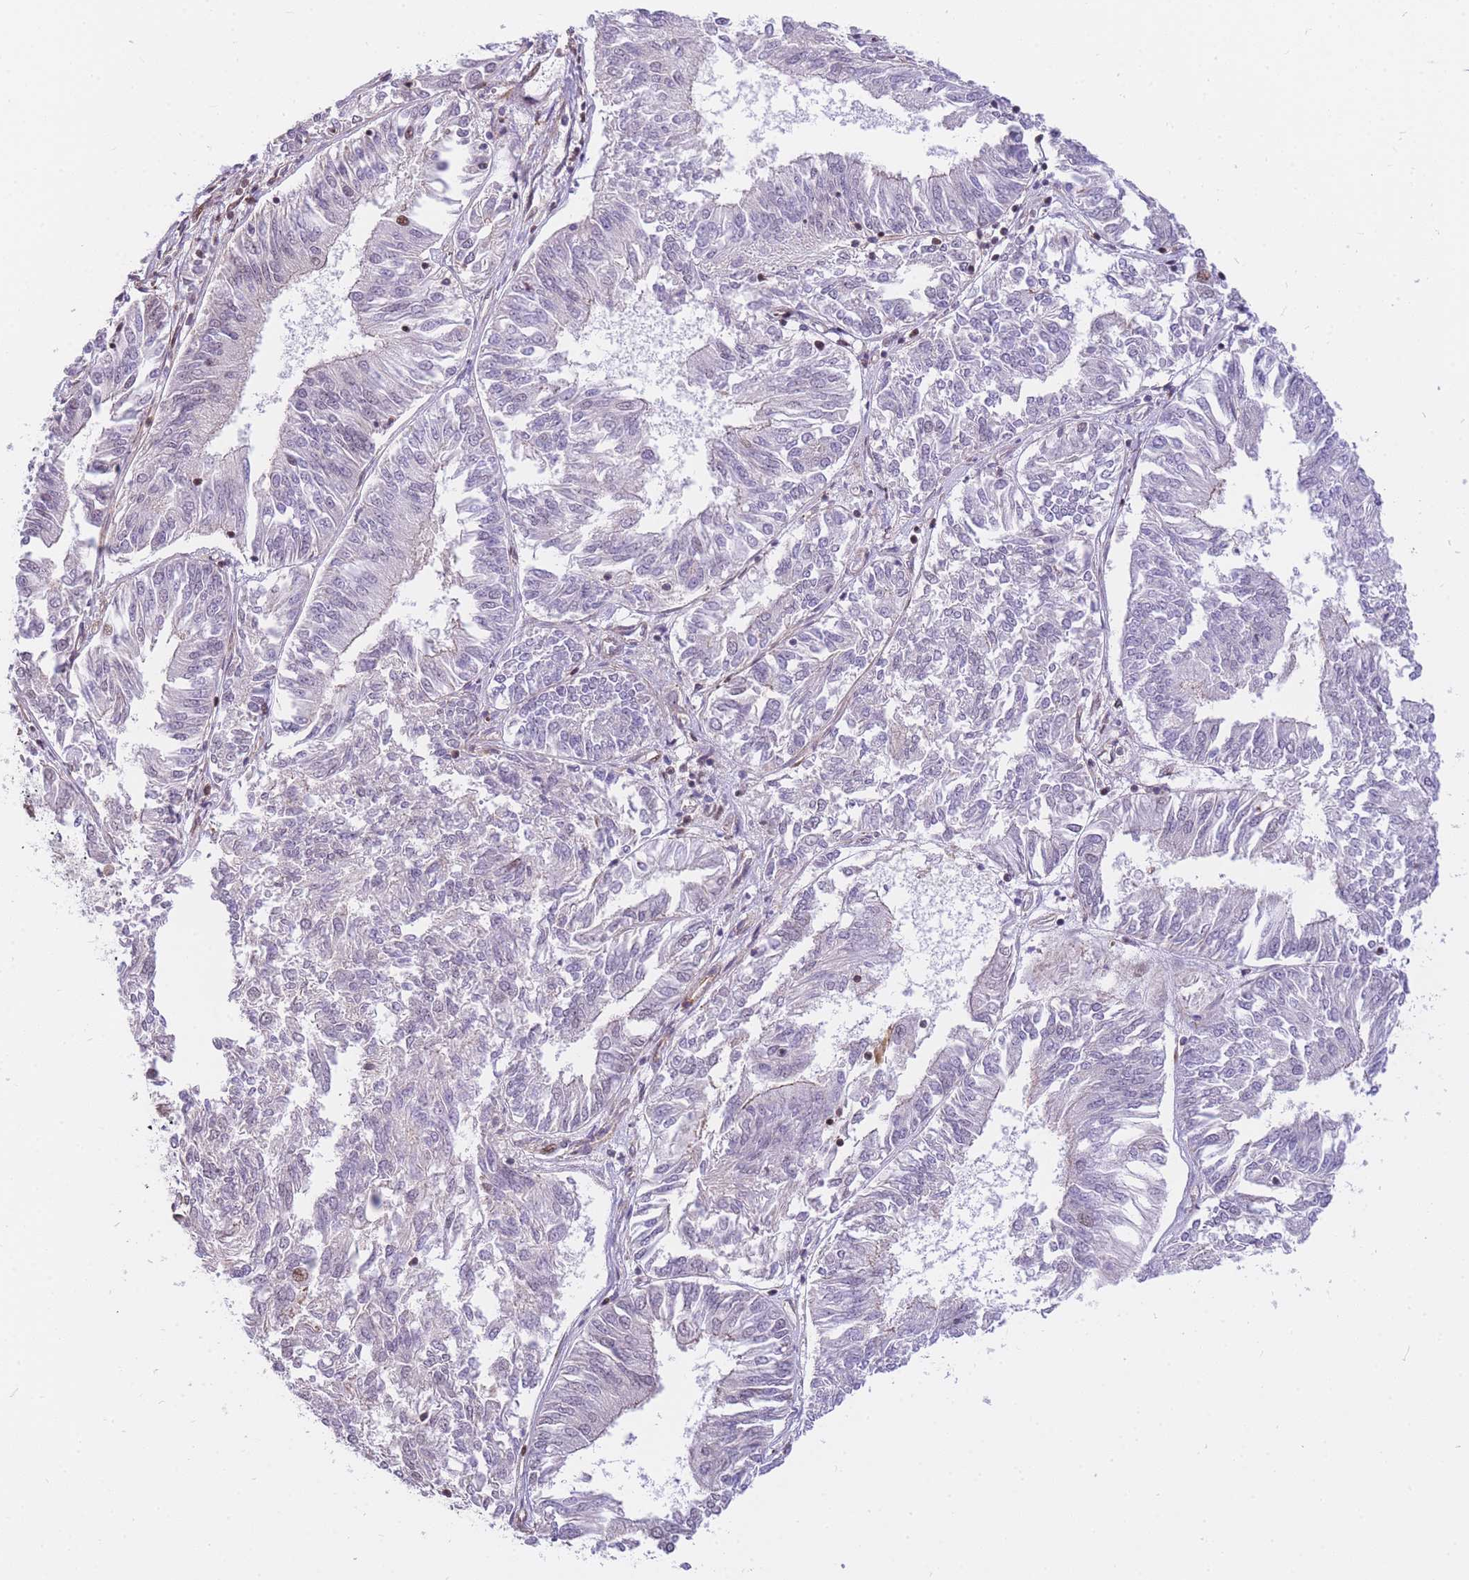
{"staining": {"intensity": "negative", "quantity": "none", "location": "none"}, "tissue": "endometrial cancer", "cell_type": "Tumor cells", "image_type": "cancer", "snomed": [{"axis": "morphology", "description": "Adenocarcinoma, NOS"}, {"axis": "topography", "description": "Endometrium"}], "caption": "The immunohistochemistry (IHC) photomicrograph has no significant staining in tumor cells of endometrial cancer tissue. Nuclei are stained in blue.", "gene": "S100PBP", "patient": {"sex": "female", "age": 58}}